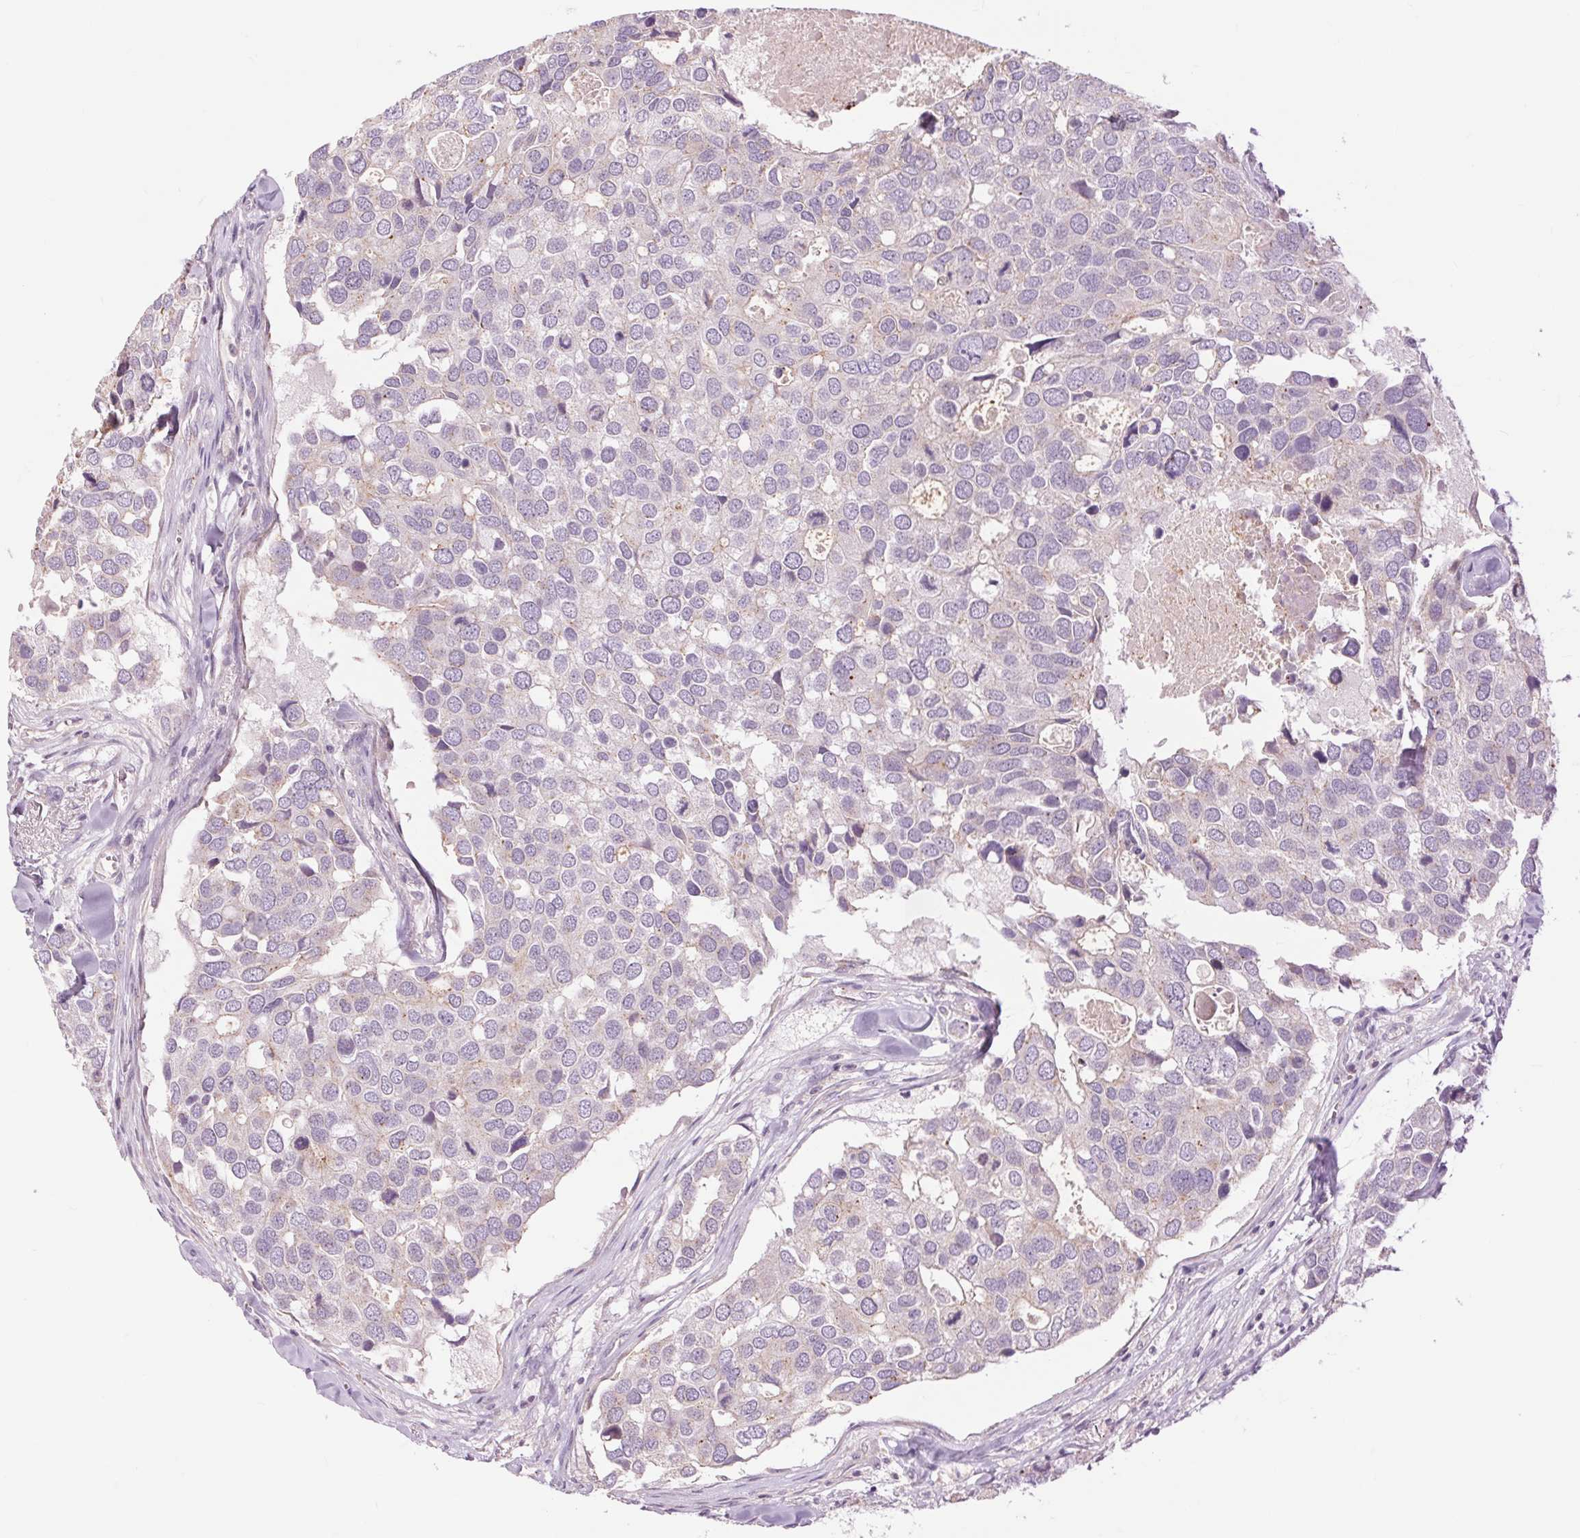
{"staining": {"intensity": "negative", "quantity": "none", "location": "none"}, "tissue": "breast cancer", "cell_type": "Tumor cells", "image_type": "cancer", "snomed": [{"axis": "morphology", "description": "Duct carcinoma"}, {"axis": "topography", "description": "Breast"}], "caption": "DAB immunohistochemical staining of intraductal carcinoma (breast) demonstrates no significant staining in tumor cells.", "gene": "CTNNA3", "patient": {"sex": "female", "age": 83}}